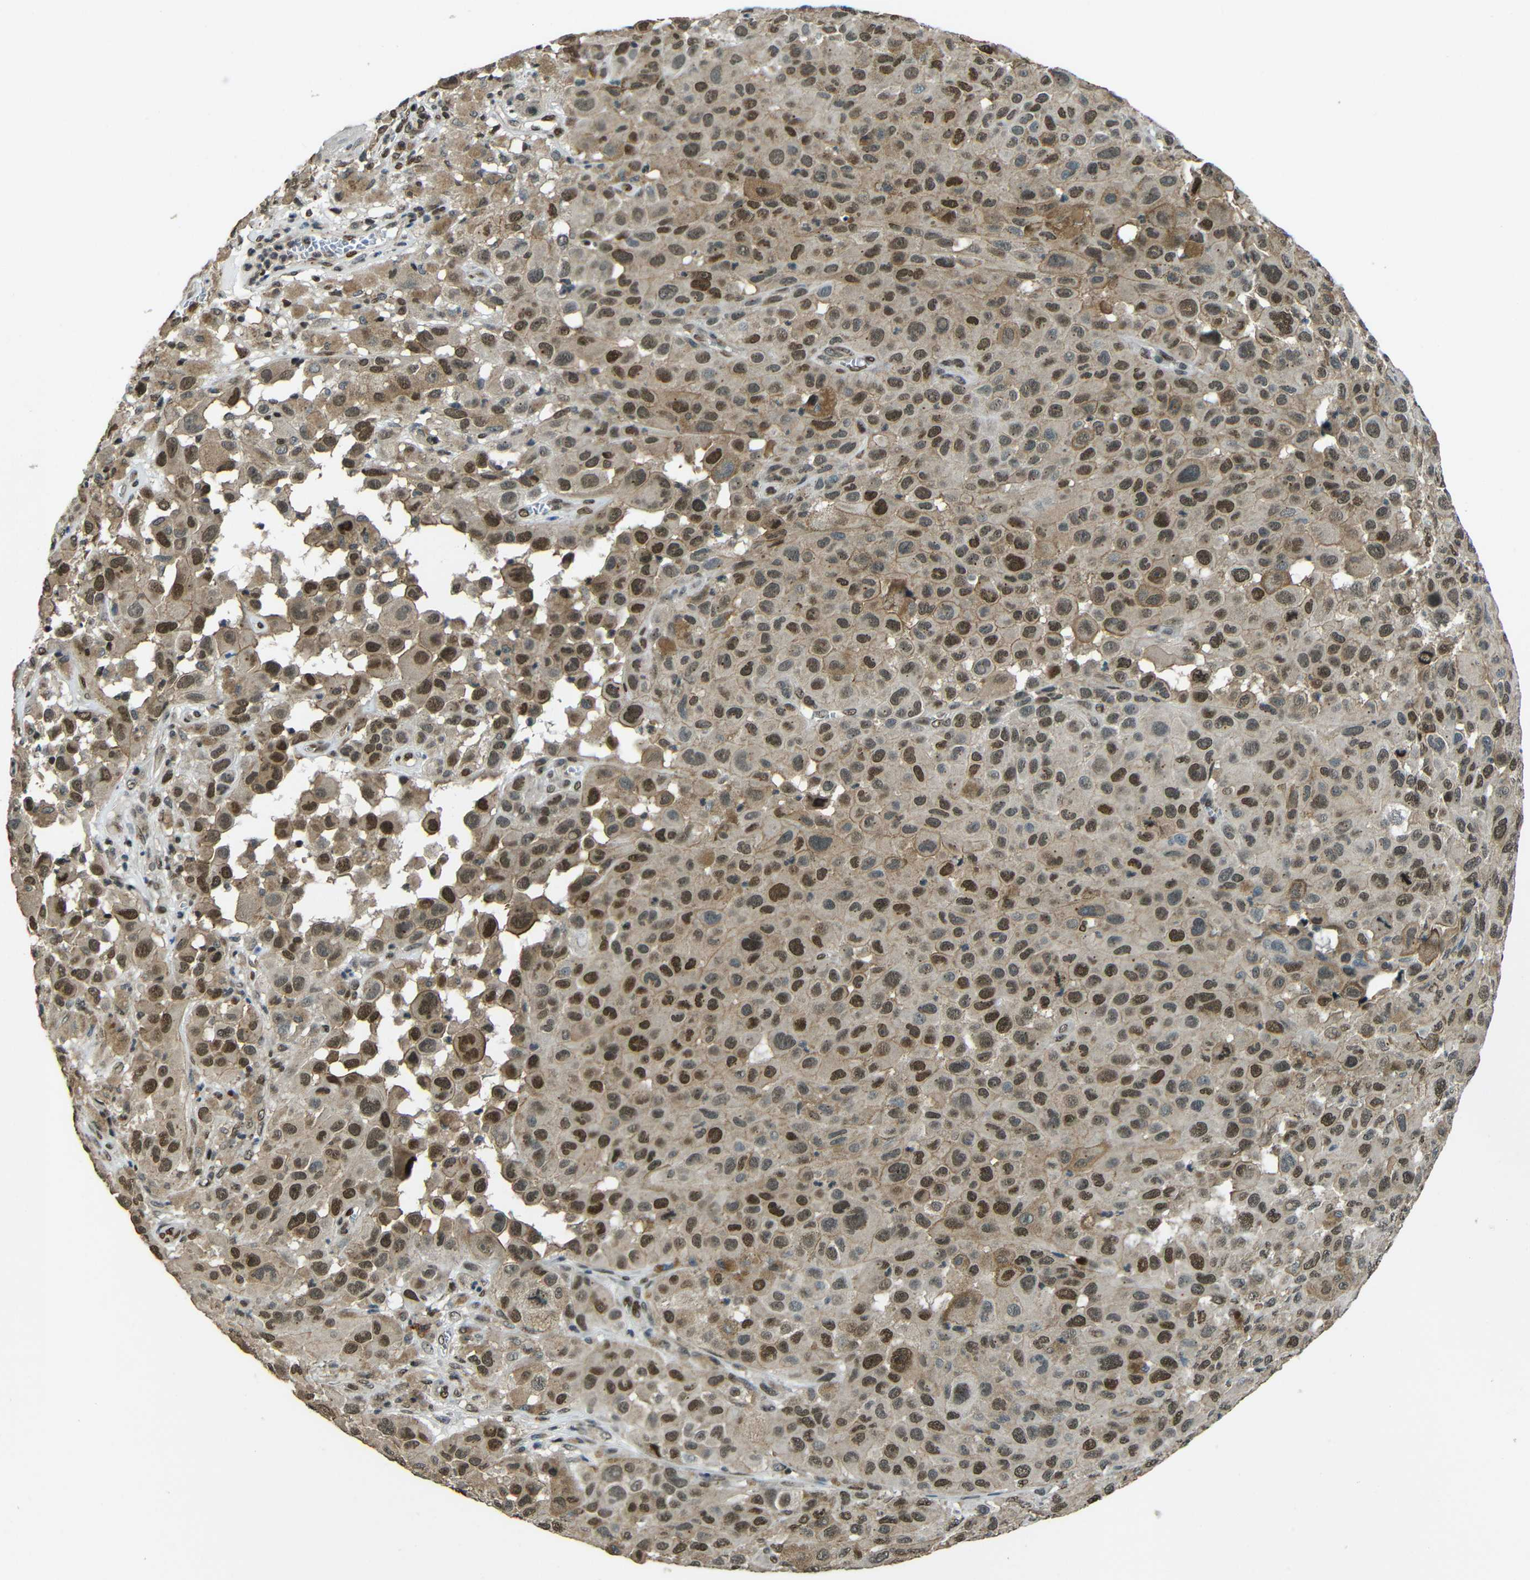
{"staining": {"intensity": "moderate", "quantity": ">75%", "location": "cytoplasmic/membranous,nuclear"}, "tissue": "melanoma", "cell_type": "Tumor cells", "image_type": "cancer", "snomed": [{"axis": "morphology", "description": "Malignant melanoma, NOS"}, {"axis": "topography", "description": "Skin"}], "caption": "Protein expression analysis of human melanoma reveals moderate cytoplasmic/membranous and nuclear staining in about >75% of tumor cells. Nuclei are stained in blue.", "gene": "PSIP1", "patient": {"sex": "male", "age": 96}}